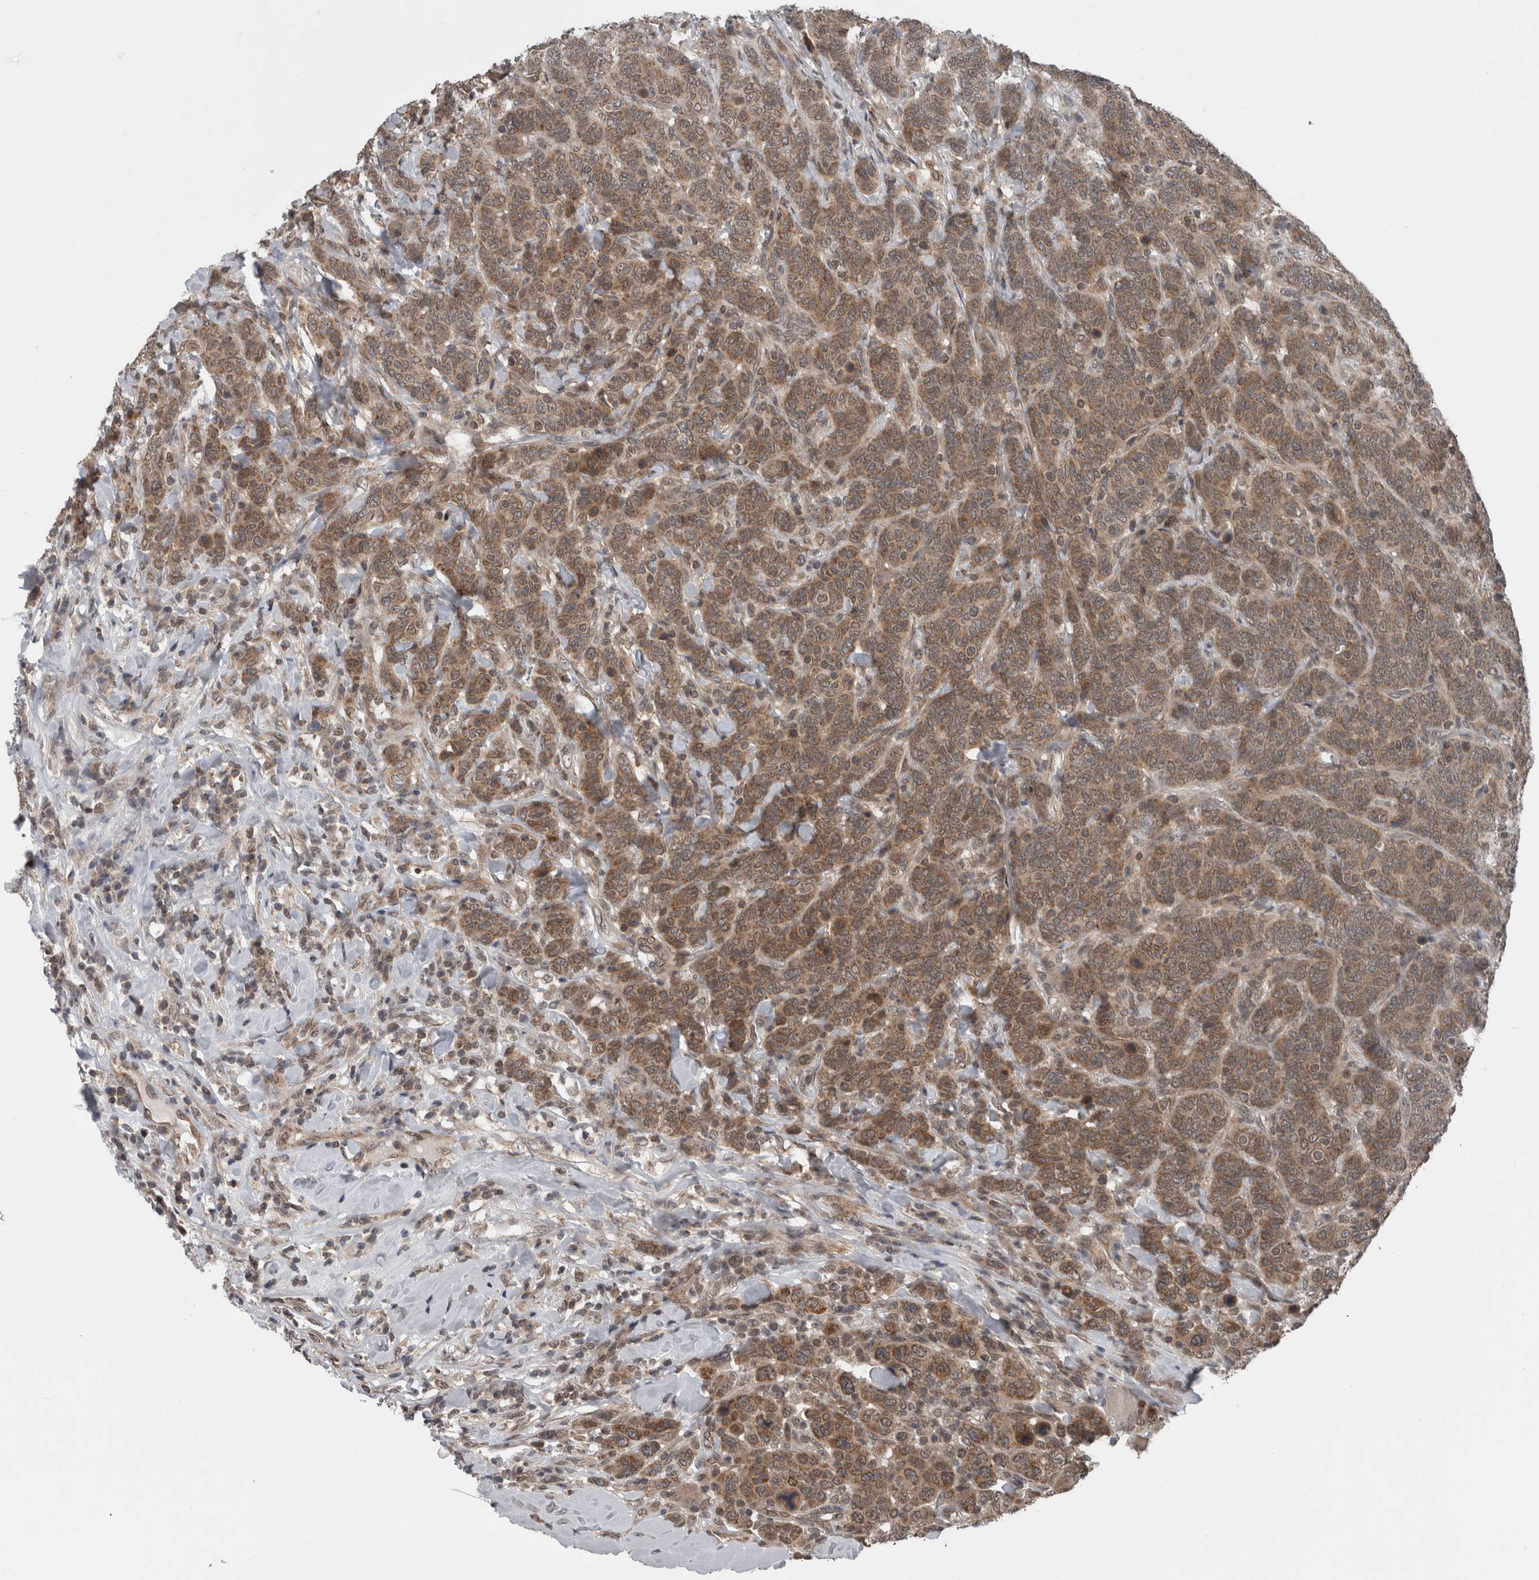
{"staining": {"intensity": "moderate", "quantity": ">75%", "location": "cytoplasmic/membranous"}, "tissue": "breast cancer", "cell_type": "Tumor cells", "image_type": "cancer", "snomed": [{"axis": "morphology", "description": "Duct carcinoma"}, {"axis": "topography", "description": "Breast"}], "caption": "IHC histopathology image of neoplastic tissue: breast cancer stained using immunohistochemistry reveals medium levels of moderate protein expression localized specifically in the cytoplasmic/membranous of tumor cells, appearing as a cytoplasmic/membranous brown color.", "gene": "ENY2", "patient": {"sex": "female", "age": 37}}